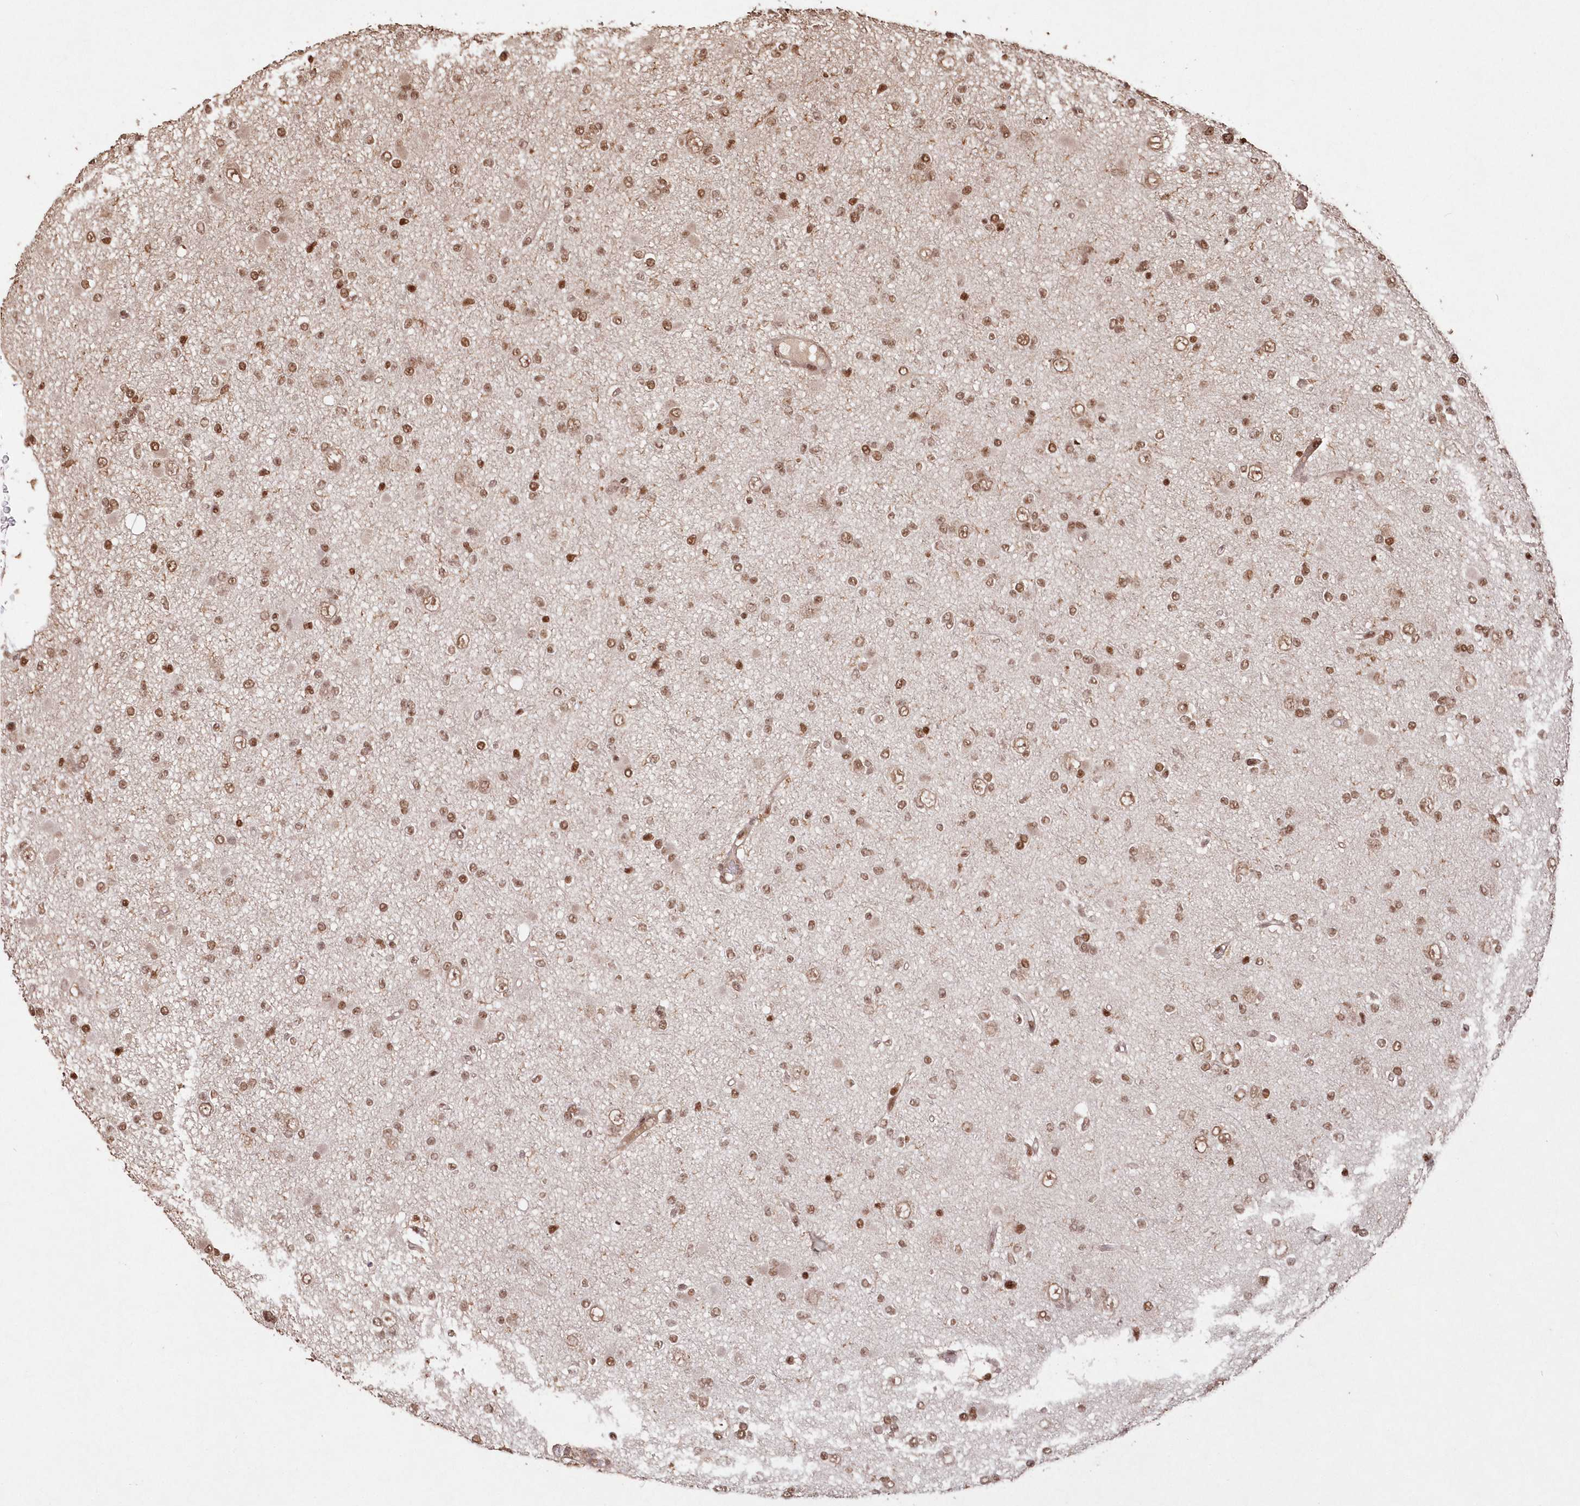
{"staining": {"intensity": "moderate", "quantity": ">75%", "location": "nuclear"}, "tissue": "glioma", "cell_type": "Tumor cells", "image_type": "cancer", "snomed": [{"axis": "morphology", "description": "Glioma, malignant, Low grade"}, {"axis": "topography", "description": "Brain"}], "caption": "A brown stain shows moderate nuclear positivity of a protein in human malignant low-grade glioma tumor cells. The protein of interest is stained brown, and the nuclei are stained in blue (DAB (3,3'-diaminobenzidine) IHC with brightfield microscopy, high magnification).", "gene": "PDS5A", "patient": {"sex": "female", "age": 22}}